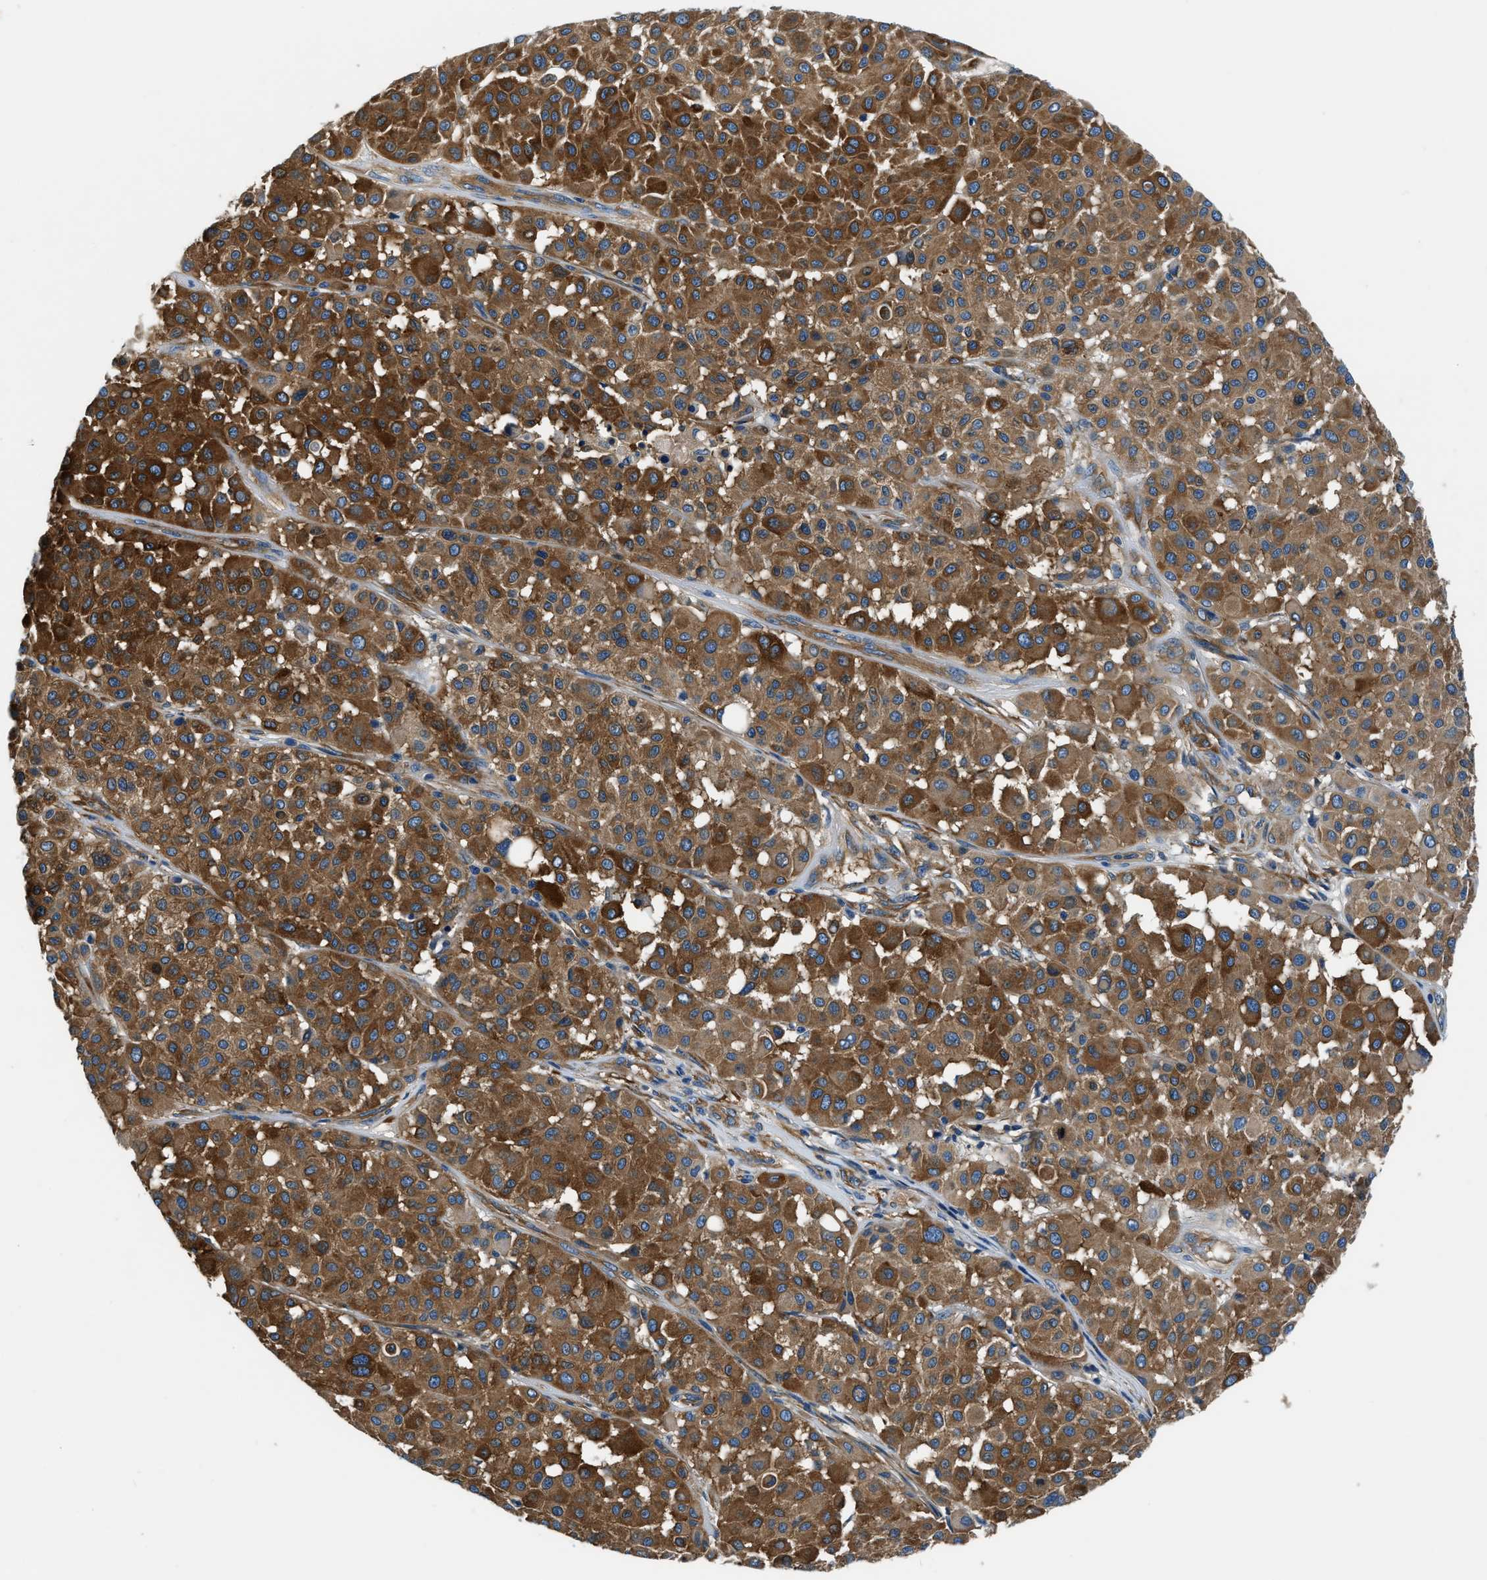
{"staining": {"intensity": "strong", "quantity": ">75%", "location": "cytoplasmic/membranous"}, "tissue": "melanoma", "cell_type": "Tumor cells", "image_type": "cancer", "snomed": [{"axis": "morphology", "description": "Malignant melanoma, Metastatic site"}, {"axis": "topography", "description": "Soft tissue"}], "caption": "Protein expression analysis of human melanoma reveals strong cytoplasmic/membranous expression in about >75% of tumor cells.", "gene": "EEA1", "patient": {"sex": "male", "age": 41}}